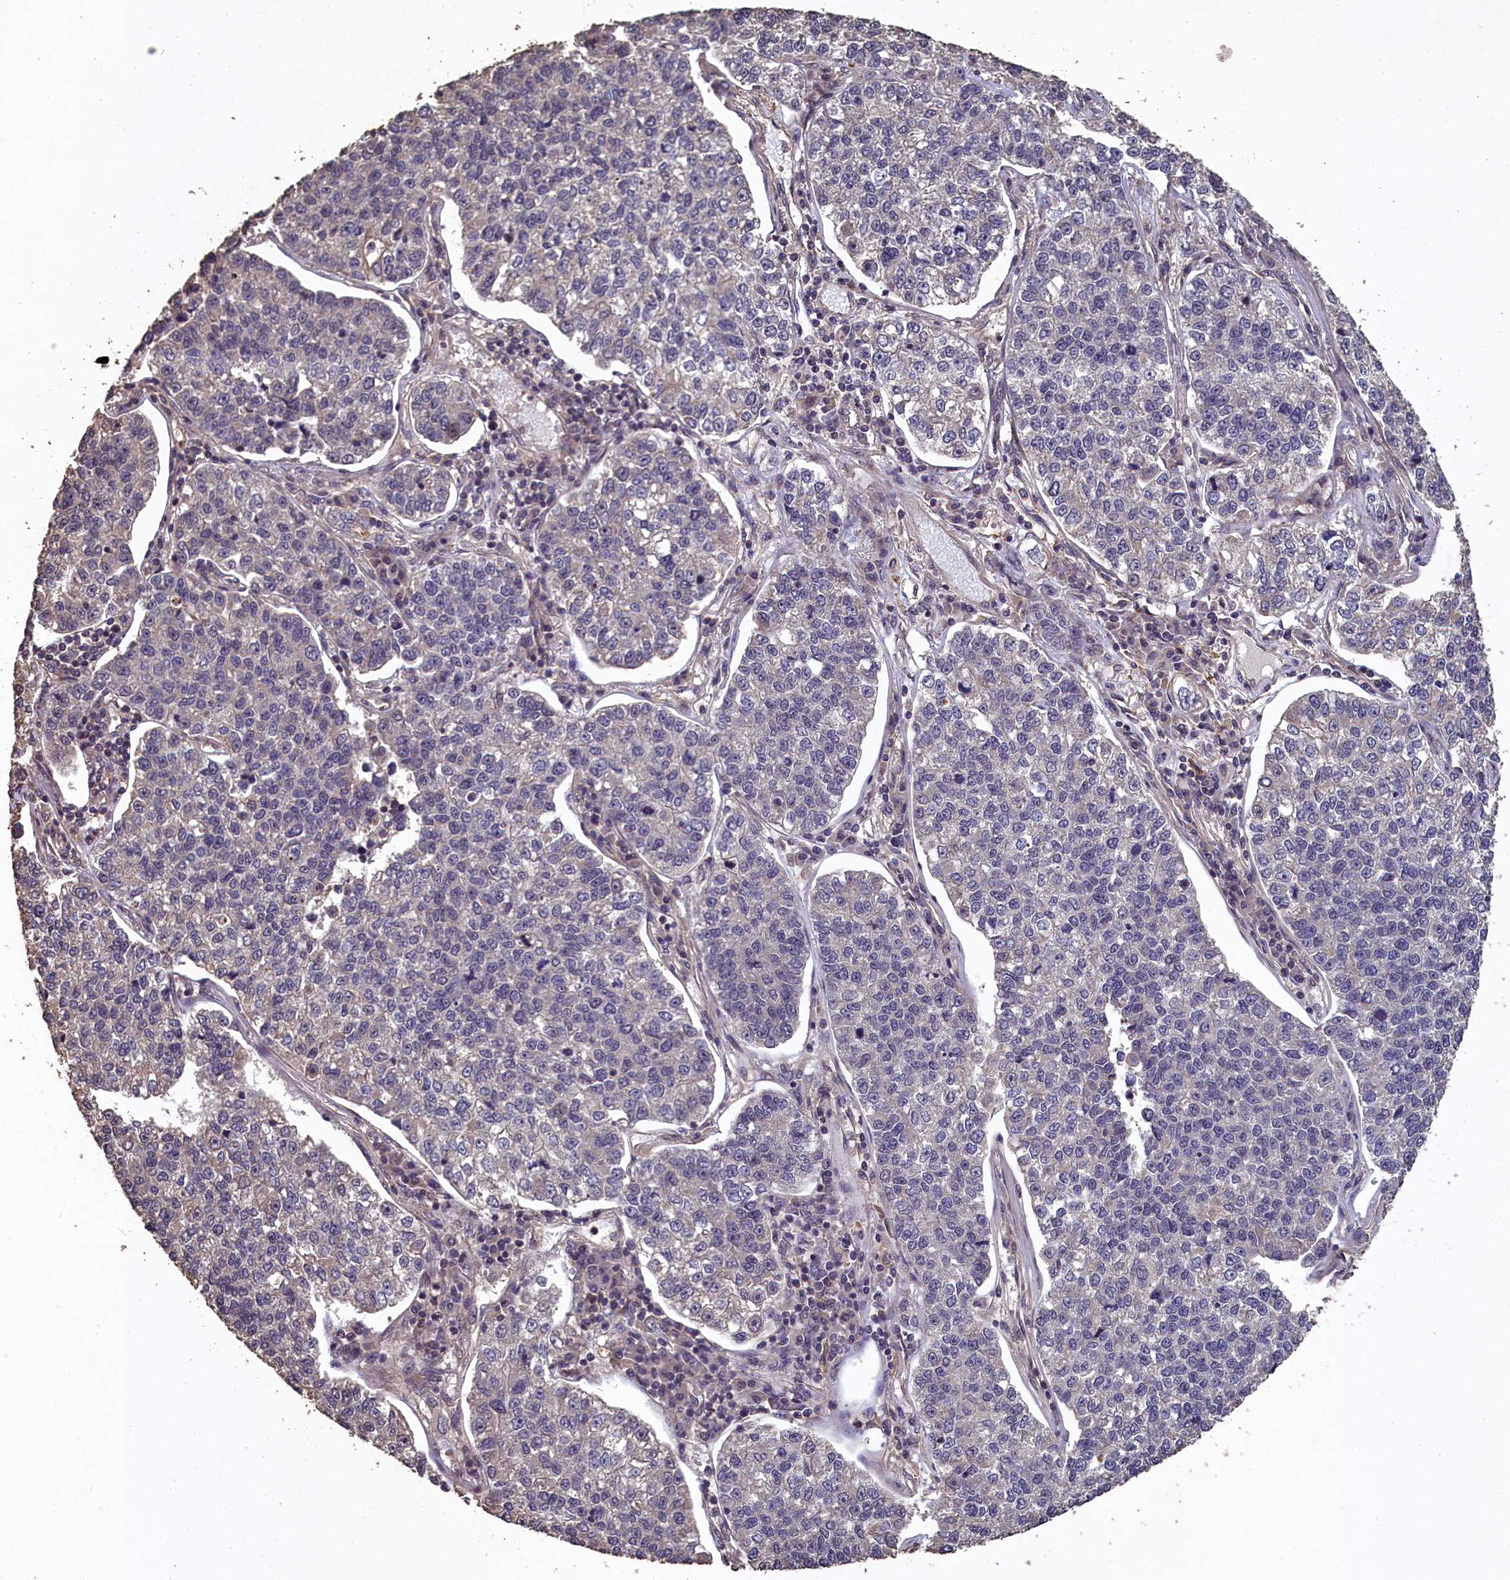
{"staining": {"intensity": "negative", "quantity": "none", "location": "none"}, "tissue": "lung cancer", "cell_type": "Tumor cells", "image_type": "cancer", "snomed": [{"axis": "morphology", "description": "Adenocarcinoma, NOS"}, {"axis": "topography", "description": "Lung"}], "caption": "The histopathology image exhibits no staining of tumor cells in lung cancer (adenocarcinoma).", "gene": "CHD9", "patient": {"sex": "male", "age": 49}}